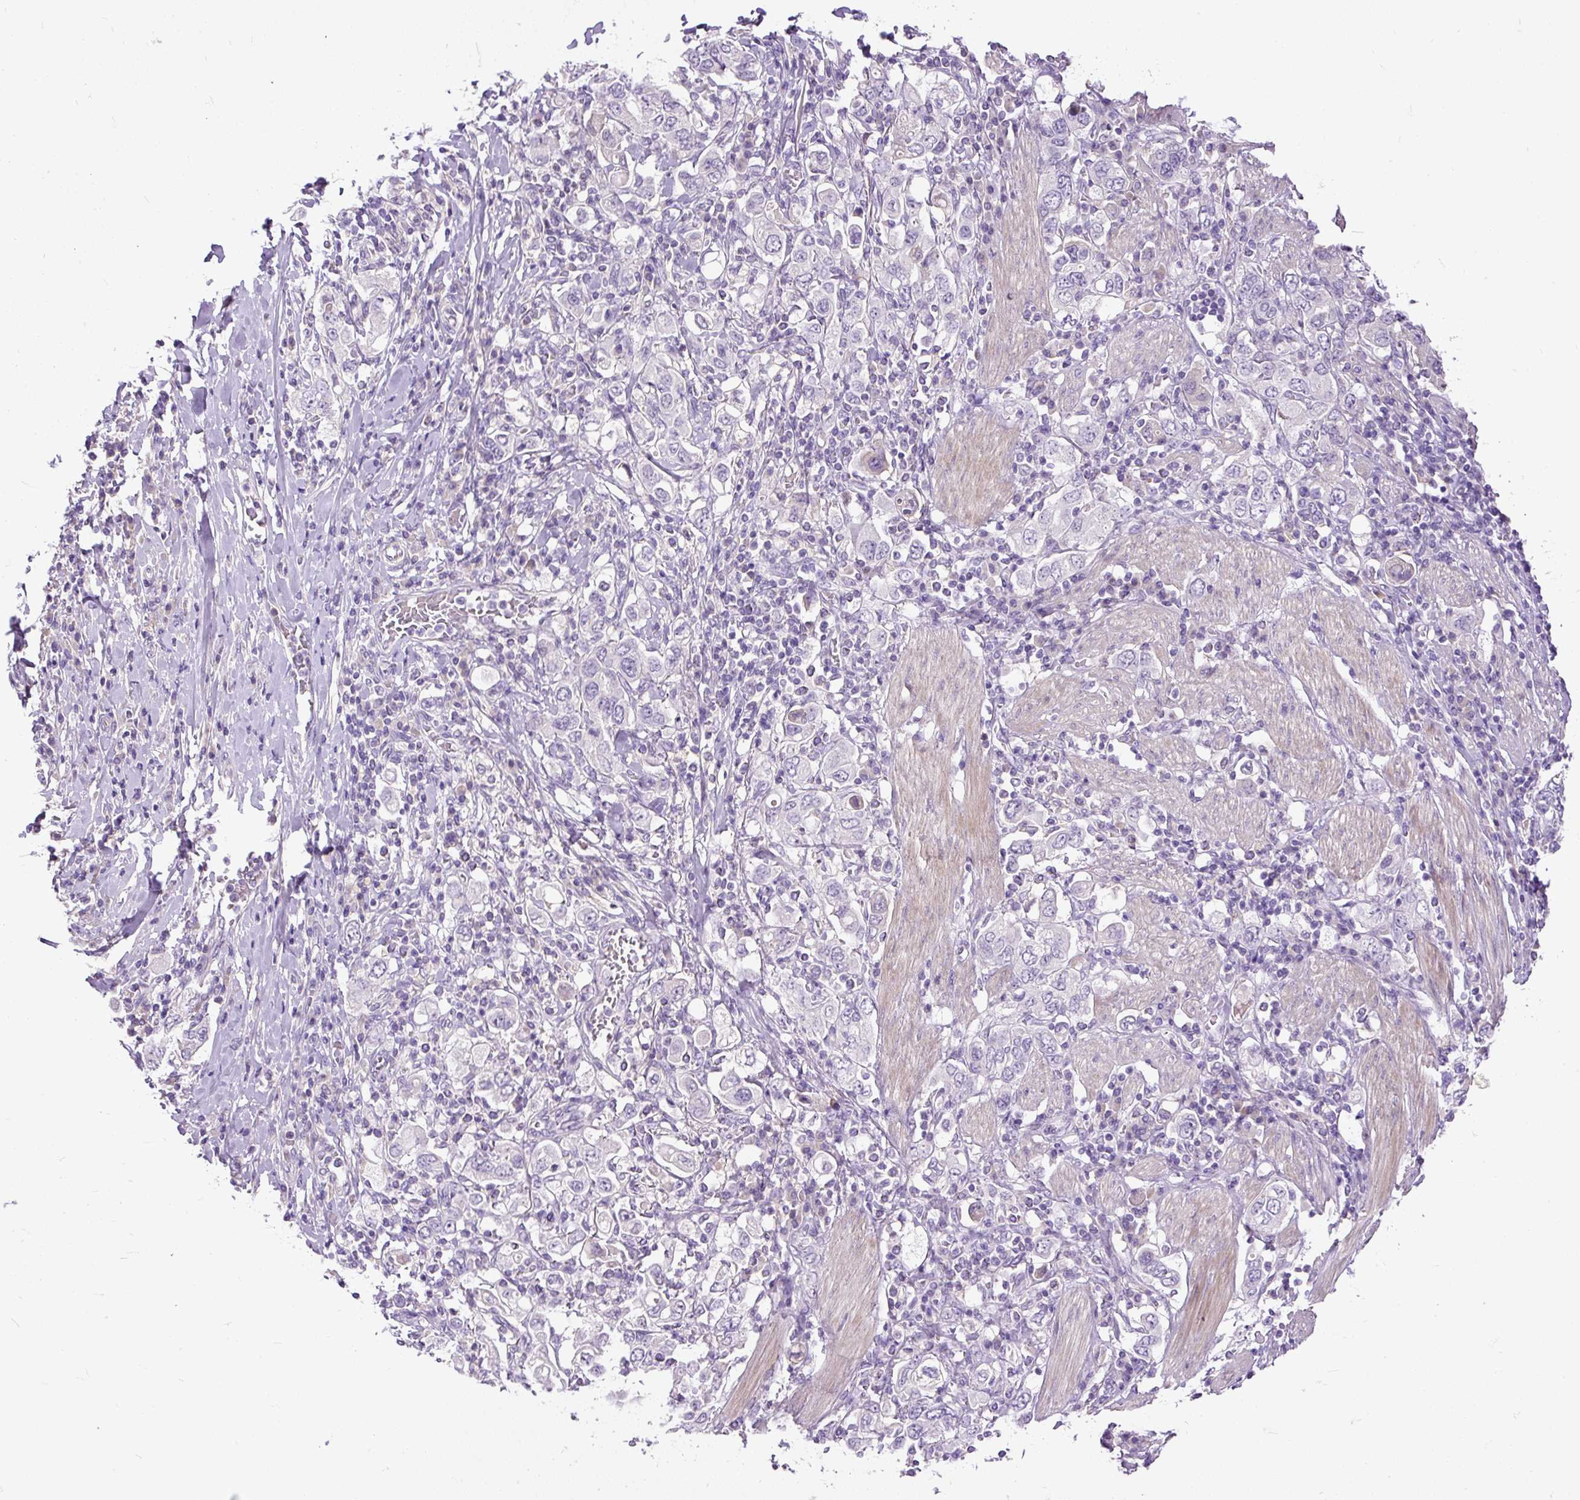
{"staining": {"intensity": "negative", "quantity": "none", "location": "none"}, "tissue": "stomach cancer", "cell_type": "Tumor cells", "image_type": "cancer", "snomed": [{"axis": "morphology", "description": "Adenocarcinoma, NOS"}, {"axis": "topography", "description": "Stomach, upper"}], "caption": "The histopathology image demonstrates no staining of tumor cells in stomach cancer.", "gene": "KRTAP20-3", "patient": {"sex": "male", "age": 62}}